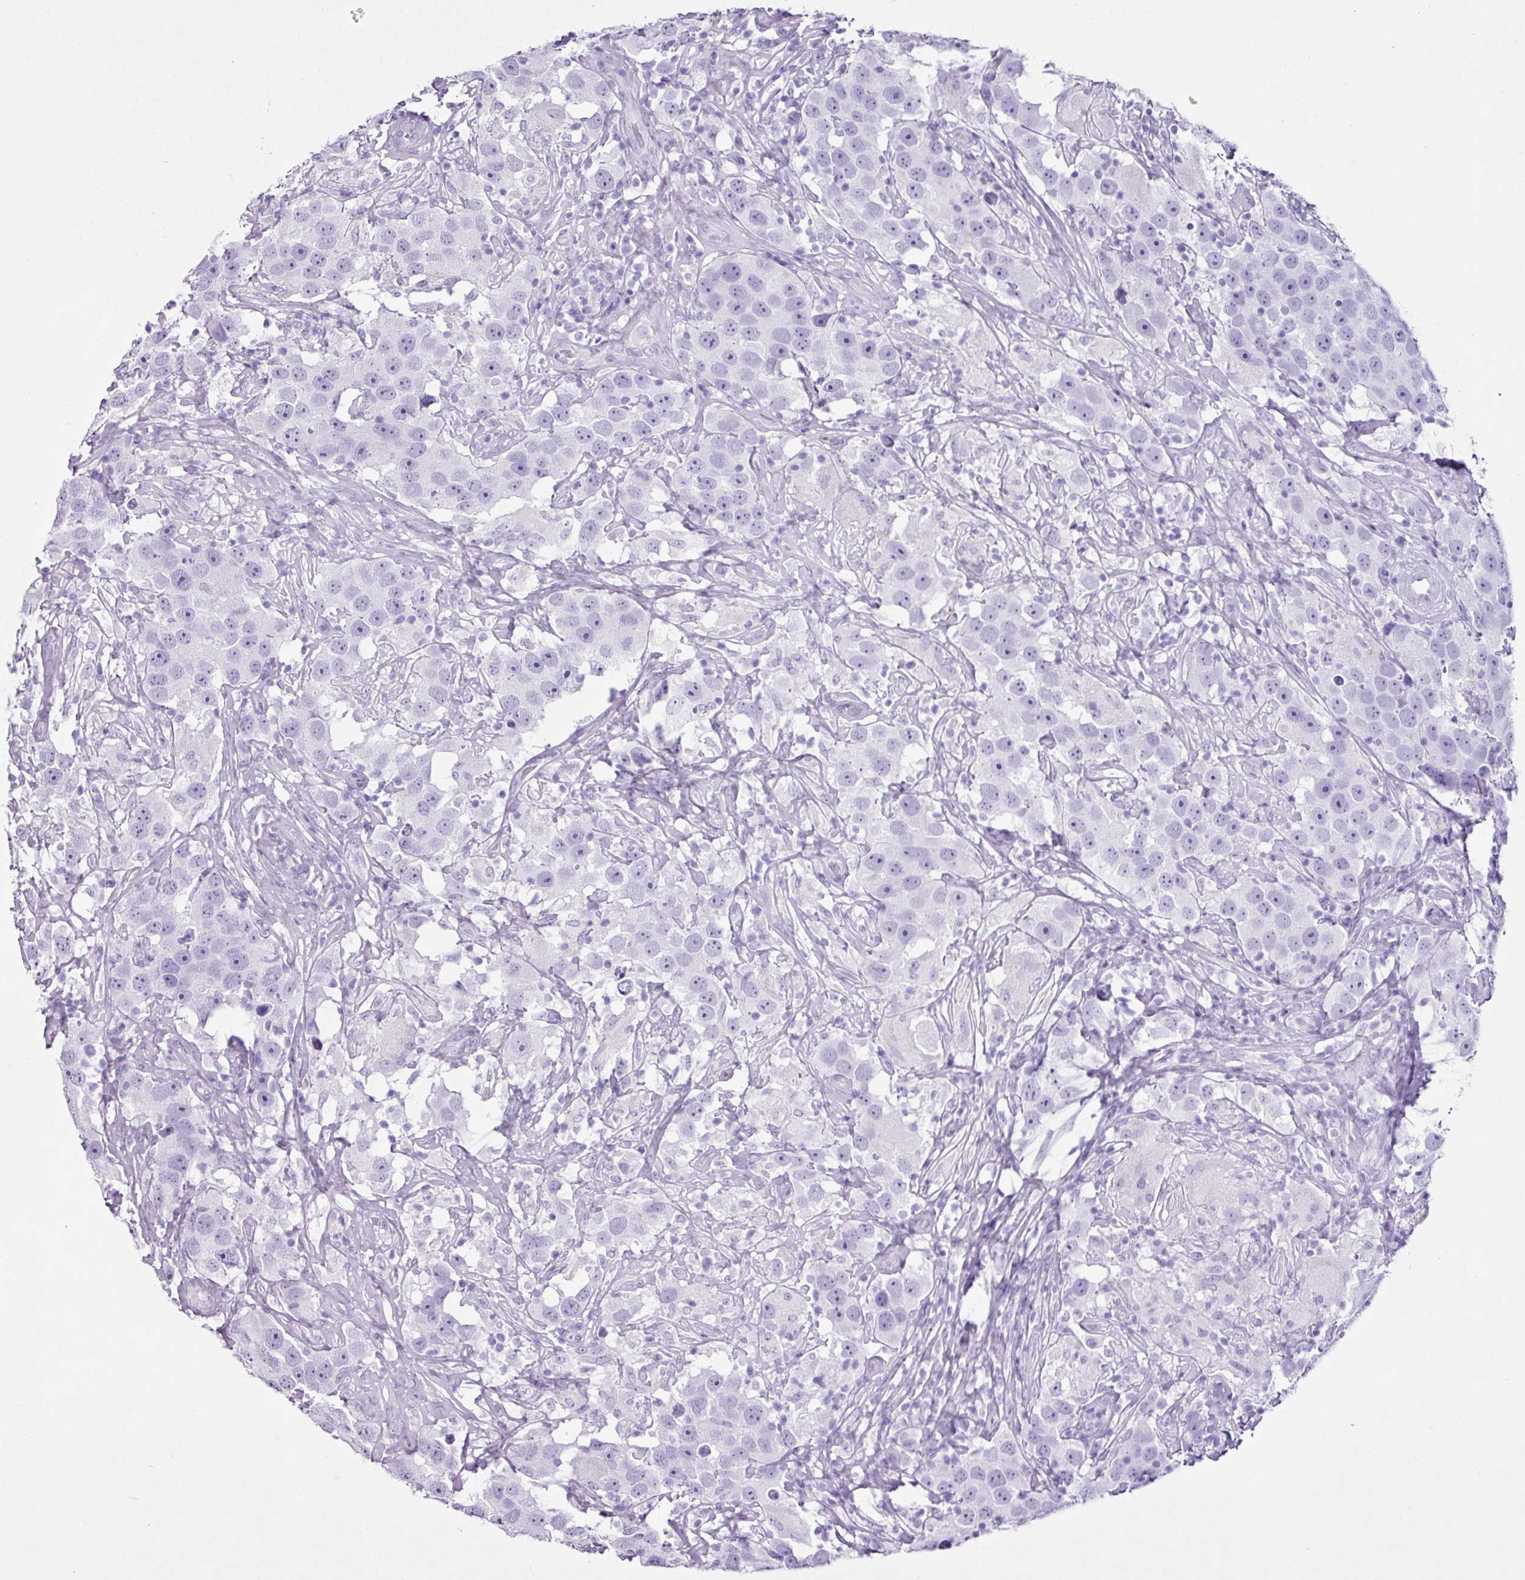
{"staining": {"intensity": "negative", "quantity": "none", "location": "none"}, "tissue": "testis cancer", "cell_type": "Tumor cells", "image_type": "cancer", "snomed": [{"axis": "morphology", "description": "Seminoma, NOS"}, {"axis": "topography", "description": "Testis"}], "caption": "Micrograph shows no significant protein positivity in tumor cells of testis seminoma.", "gene": "PGR", "patient": {"sex": "male", "age": 49}}